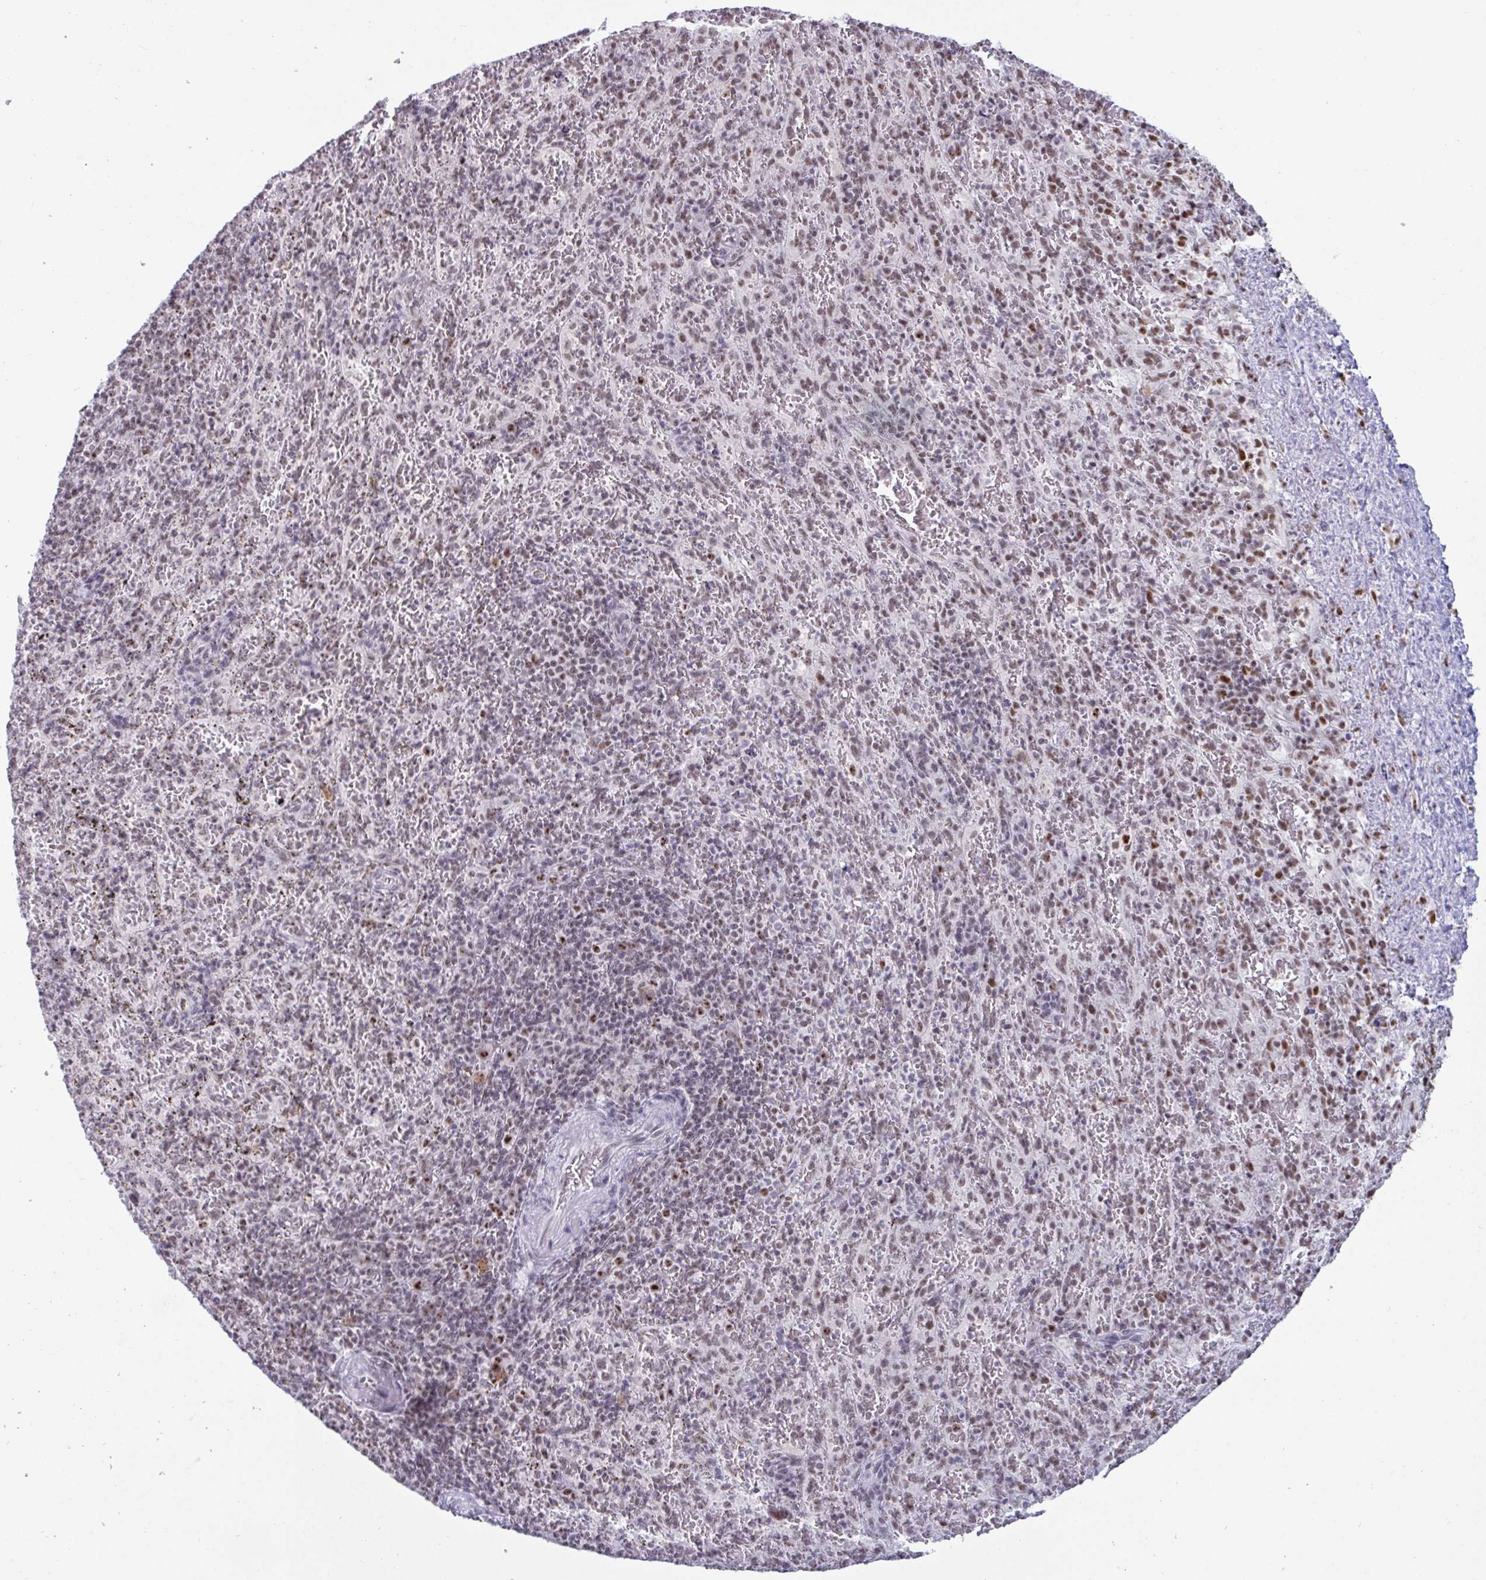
{"staining": {"intensity": "negative", "quantity": "none", "location": "none"}, "tissue": "spleen", "cell_type": "Cells in red pulp", "image_type": "normal", "snomed": [{"axis": "morphology", "description": "Normal tissue, NOS"}, {"axis": "topography", "description": "Spleen"}], "caption": "An image of human spleen is negative for staining in cells in red pulp. The staining was performed using DAB to visualize the protein expression in brown, while the nuclei were stained in blue with hematoxylin (Magnification: 20x).", "gene": "SUPT16H", "patient": {"sex": "male", "age": 57}}